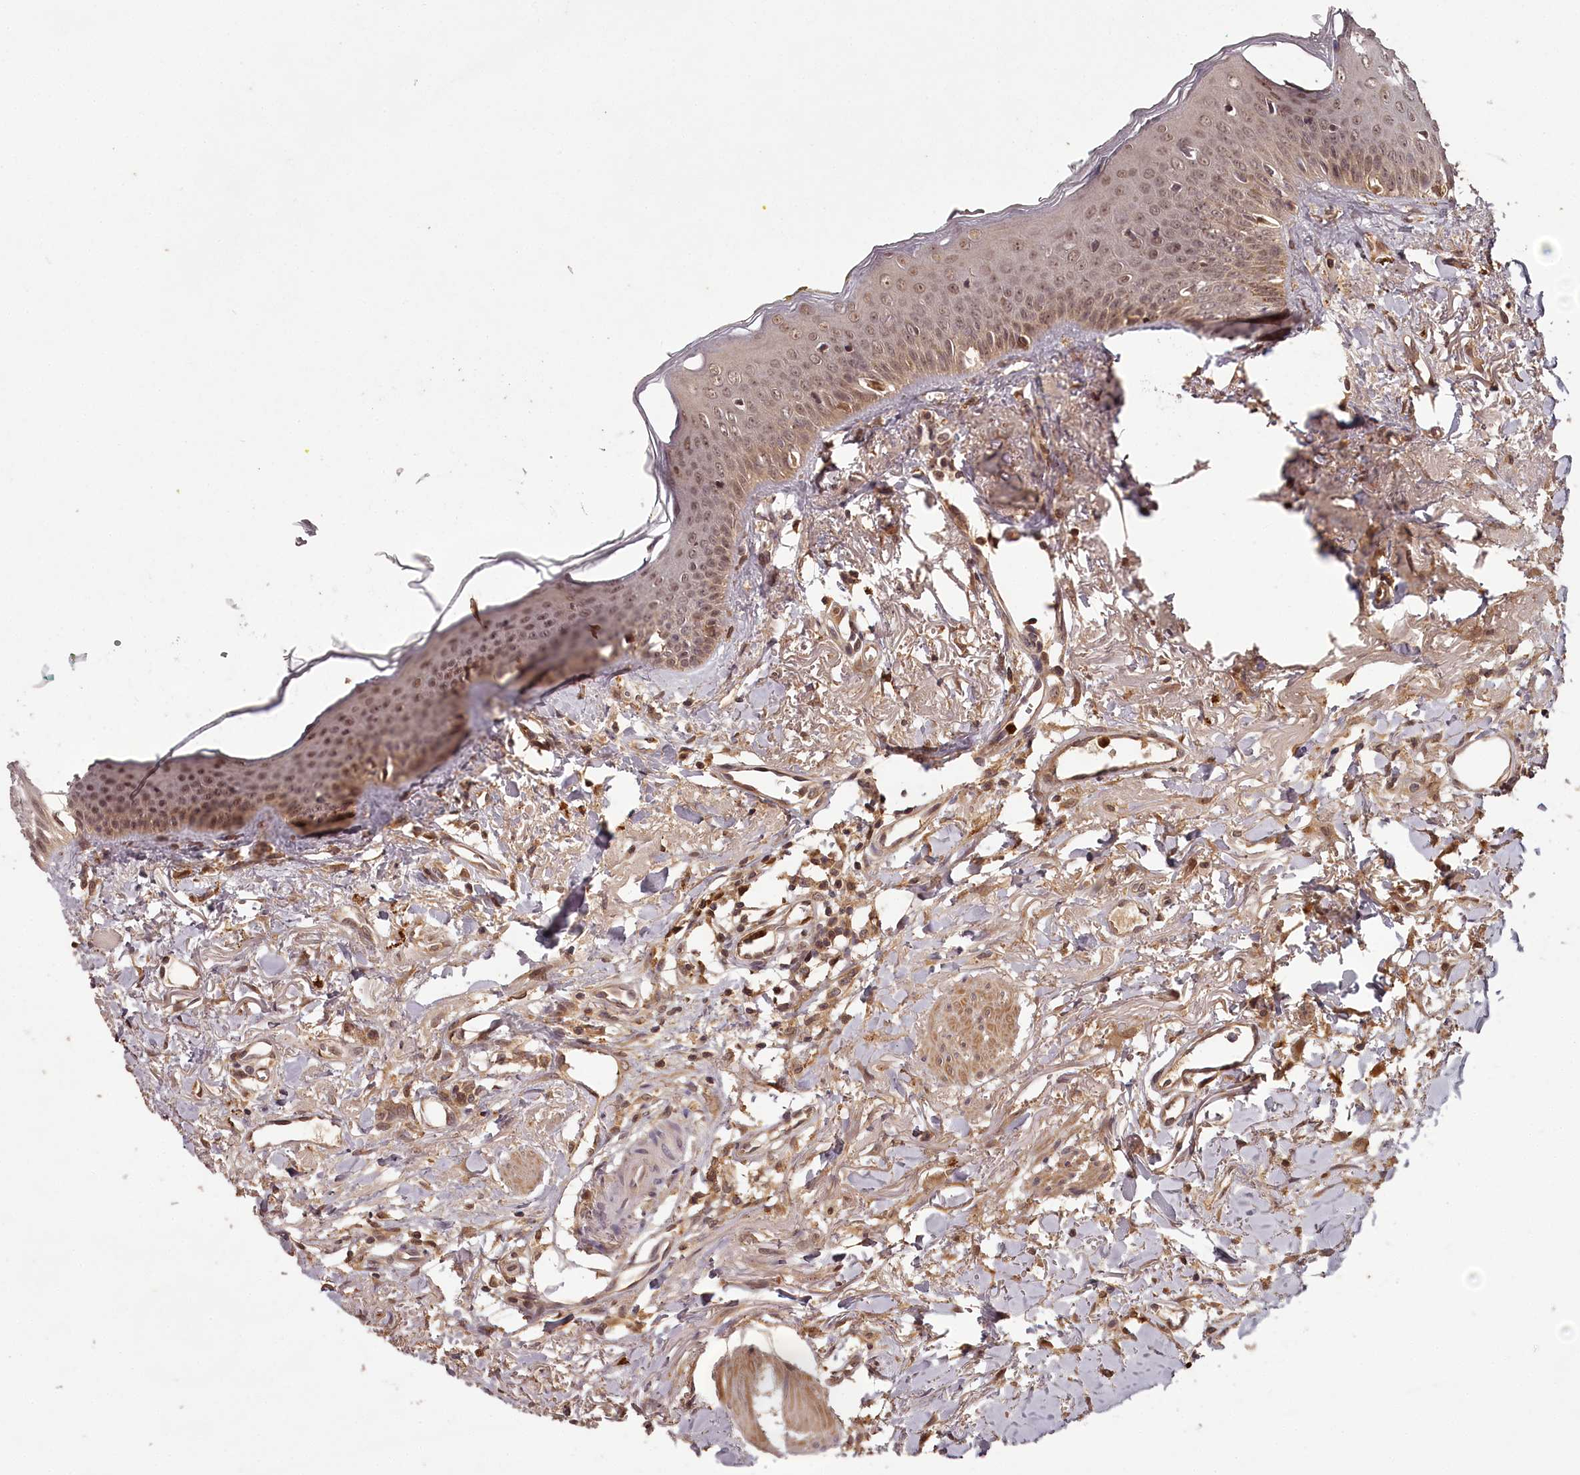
{"staining": {"intensity": "moderate", "quantity": ">75%", "location": "cytoplasmic/membranous,nuclear"}, "tissue": "oral mucosa", "cell_type": "Squamous epithelial cells", "image_type": "normal", "snomed": [{"axis": "morphology", "description": "Normal tissue, NOS"}, {"axis": "topography", "description": "Oral tissue"}], "caption": "High-magnification brightfield microscopy of unremarkable oral mucosa stained with DAB (brown) and counterstained with hematoxylin (blue). squamous epithelial cells exhibit moderate cytoplasmic/membranous,nuclear staining is seen in approximately>75% of cells.", "gene": "TTC12", "patient": {"sex": "female", "age": 70}}